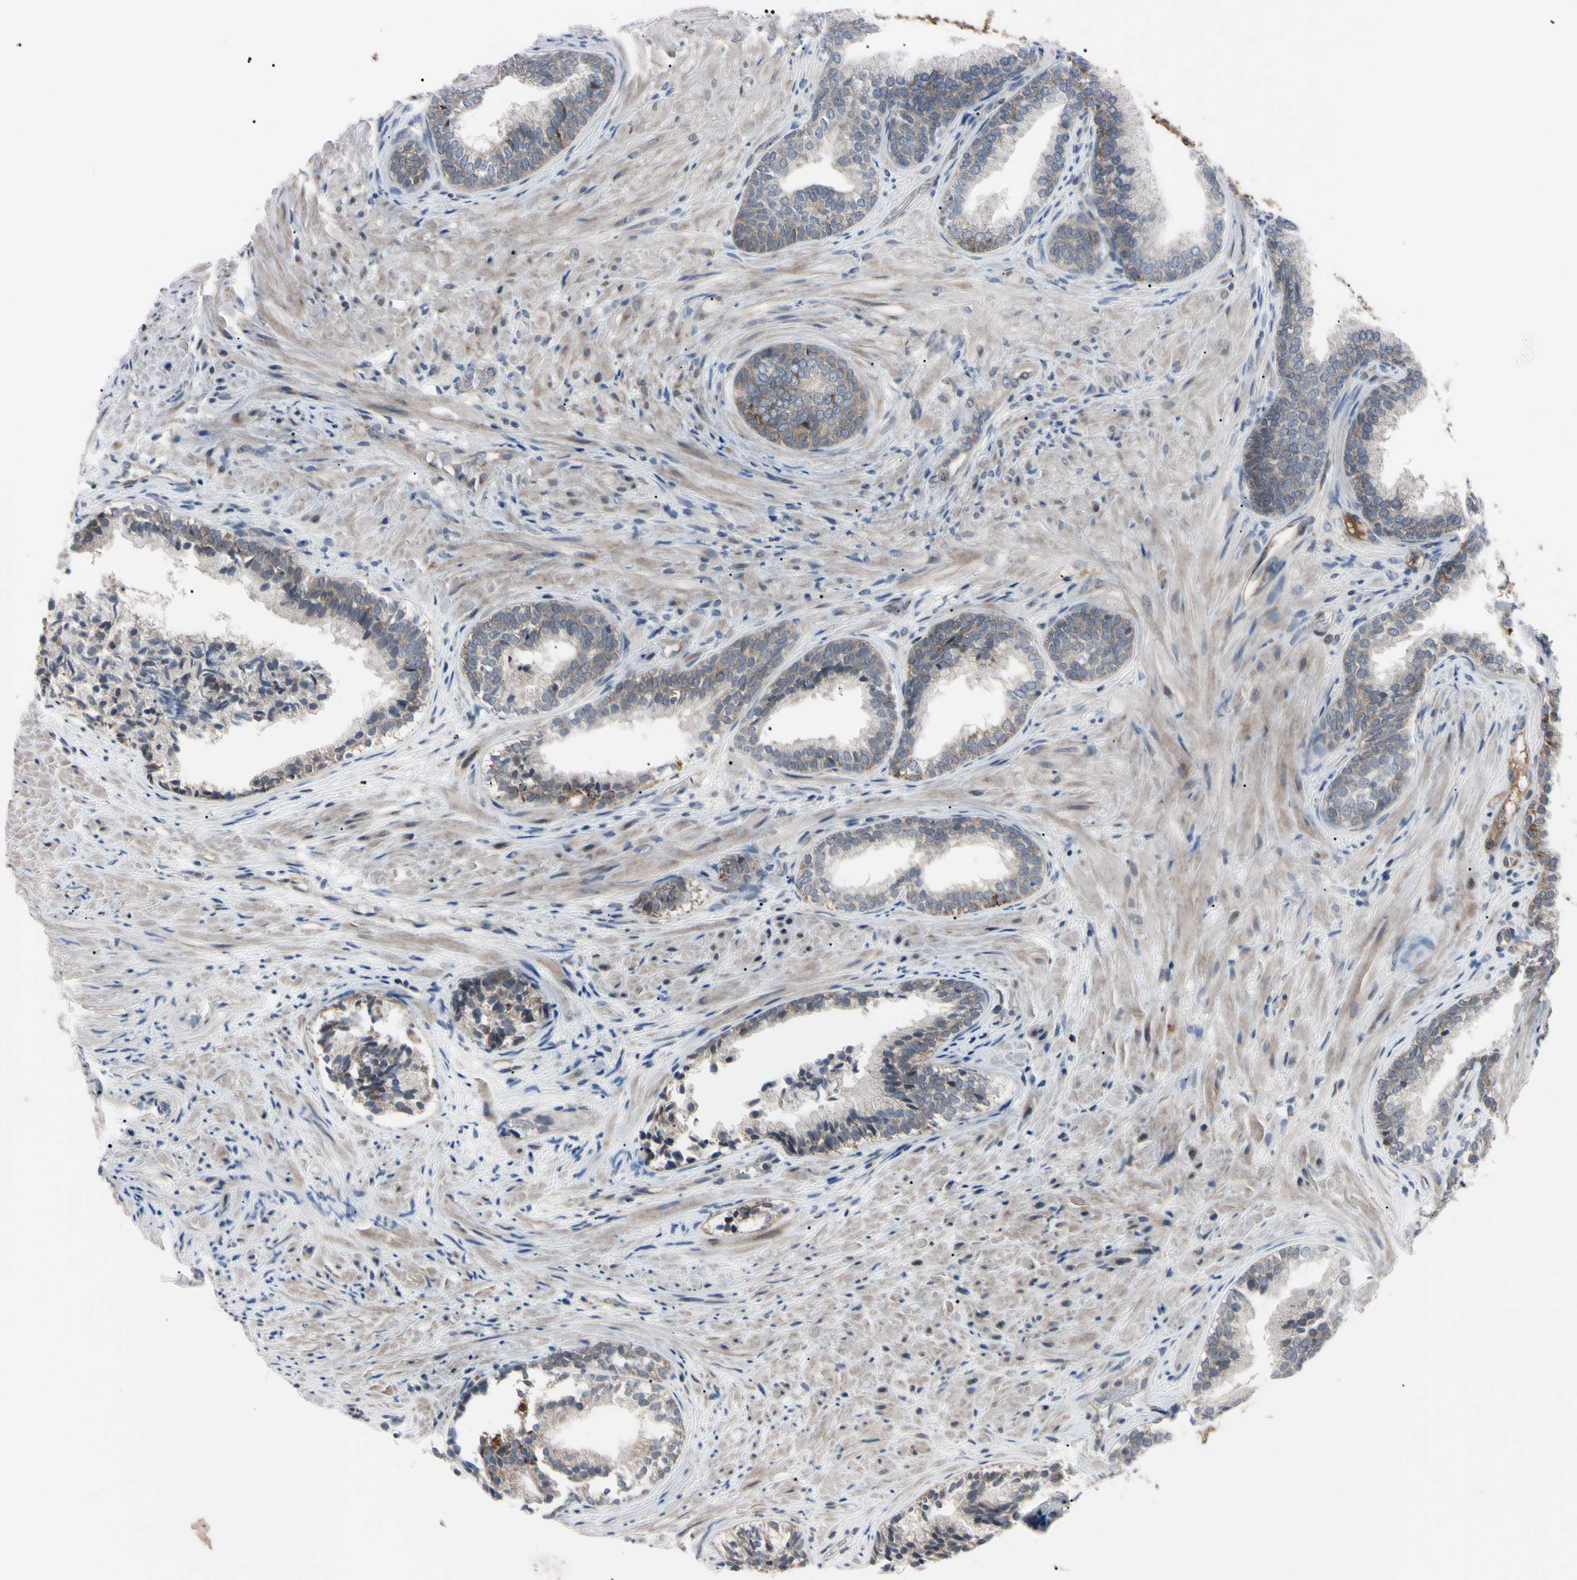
{"staining": {"intensity": "weak", "quantity": "<25%", "location": "cytoplasmic/membranous"}, "tissue": "prostate", "cell_type": "Glandular cells", "image_type": "normal", "snomed": [{"axis": "morphology", "description": "Normal tissue, NOS"}, {"axis": "topography", "description": "Prostate"}], "caption": "Prostate was stained to show a protein in brown. There is no significant staining in glandular cells. The staining was performed using DAB to visualize the protein expression in brown, while the nuclei were stained in blue with hematoxylin (Magnification: 20x).", "gene": "TNFRSF1A", "patient": {"sex": "male", "age": 76}}